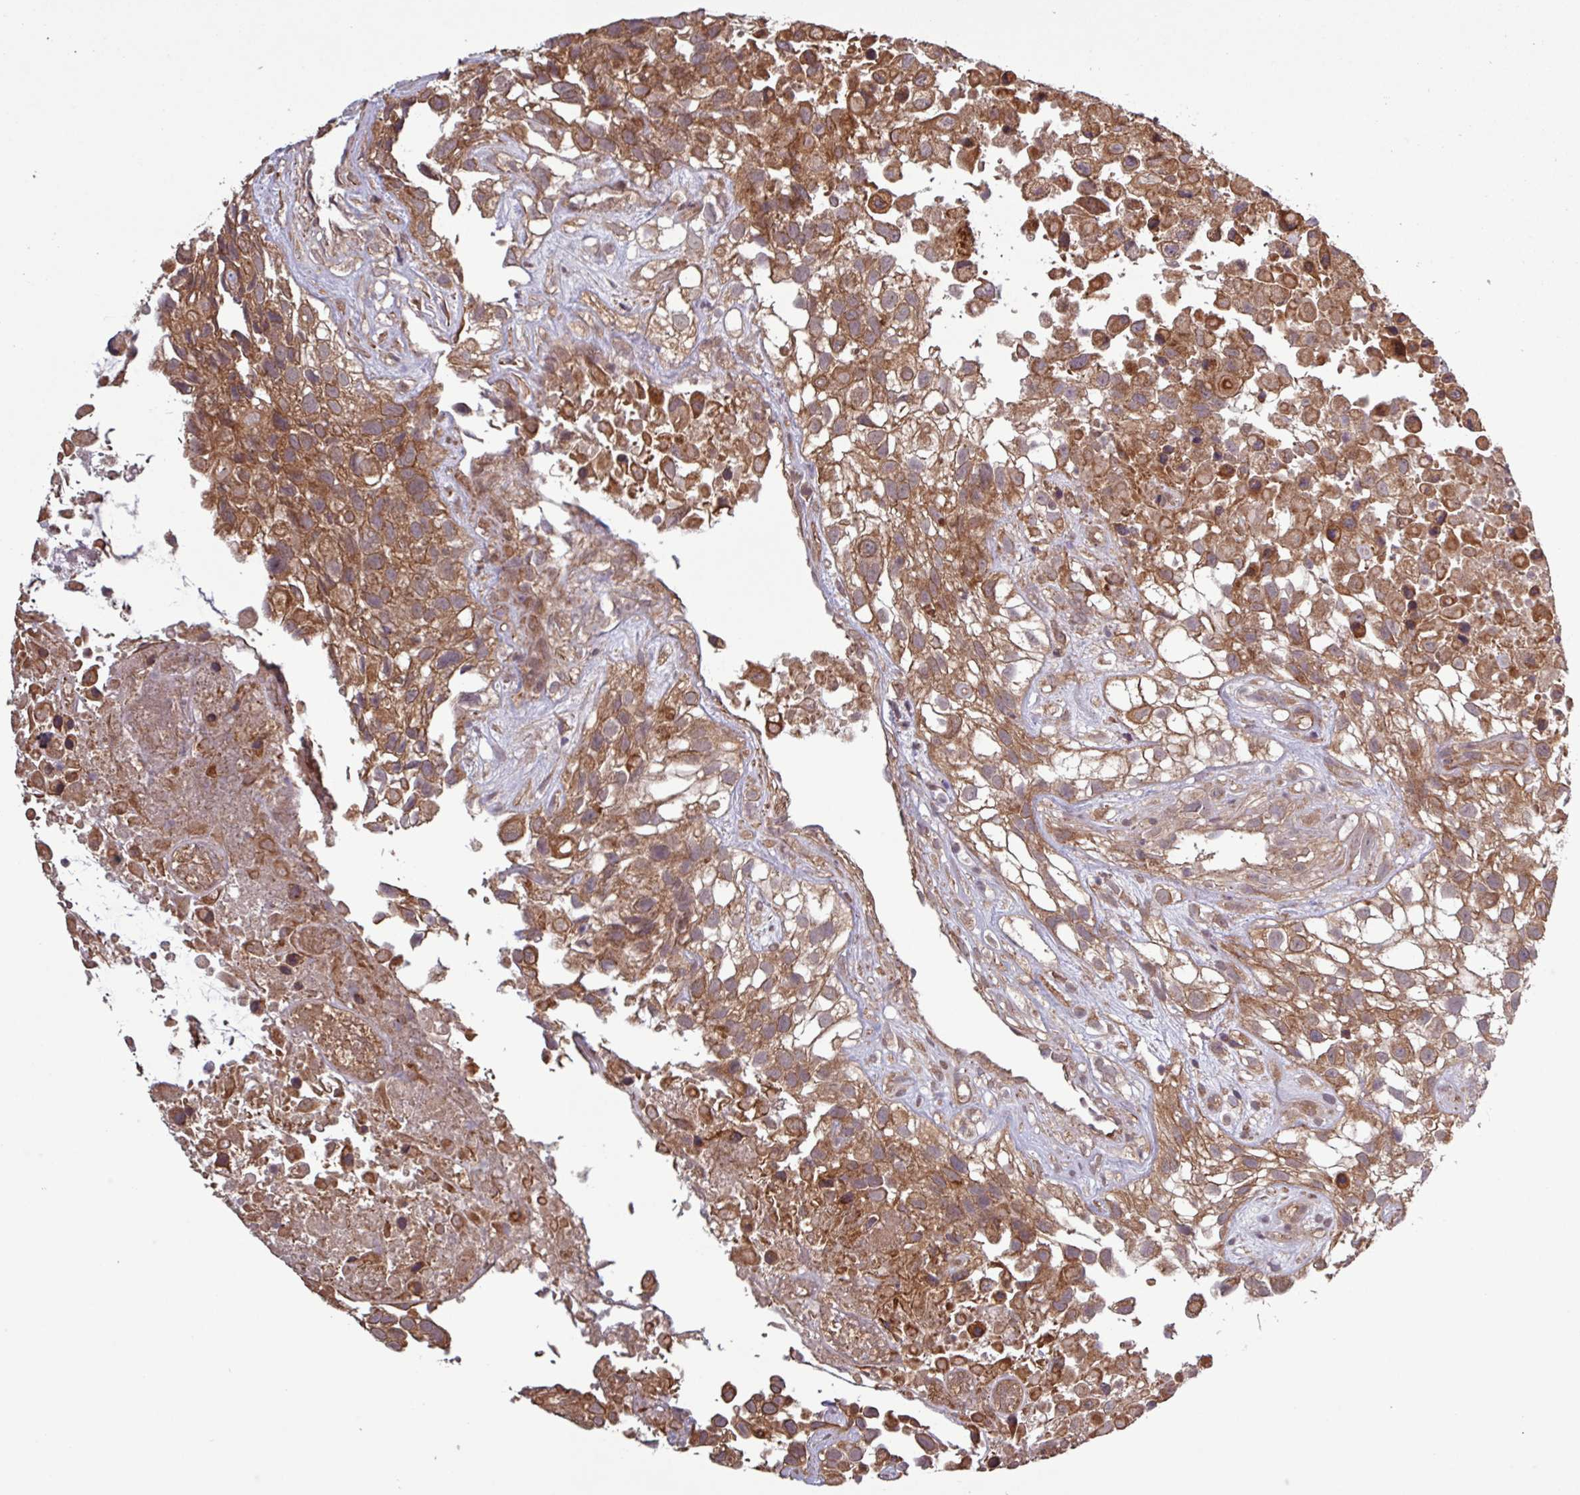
{"staining": {"intensity": "moderate", "quantity": ">75%", "location": "cytoplasmic/membranous"}, "tissue": "urothelial cancer", "cell_type": "Tumor cells", "image_type": "cancer", "snomed": [{"axis": "morphology", "description": "Urothelial carcinoma, High grade"}, {"axis": "topography", "description": "Urinary bladder"}], "caption": "Protein expression analysis of high-grade urothelial carcinoma displays moderate cytoplasmic/membranous expression in approximately >75% of tumor cells.", "gene": "TRABD2A", "patient": {"sex": "male", "age": 56}}